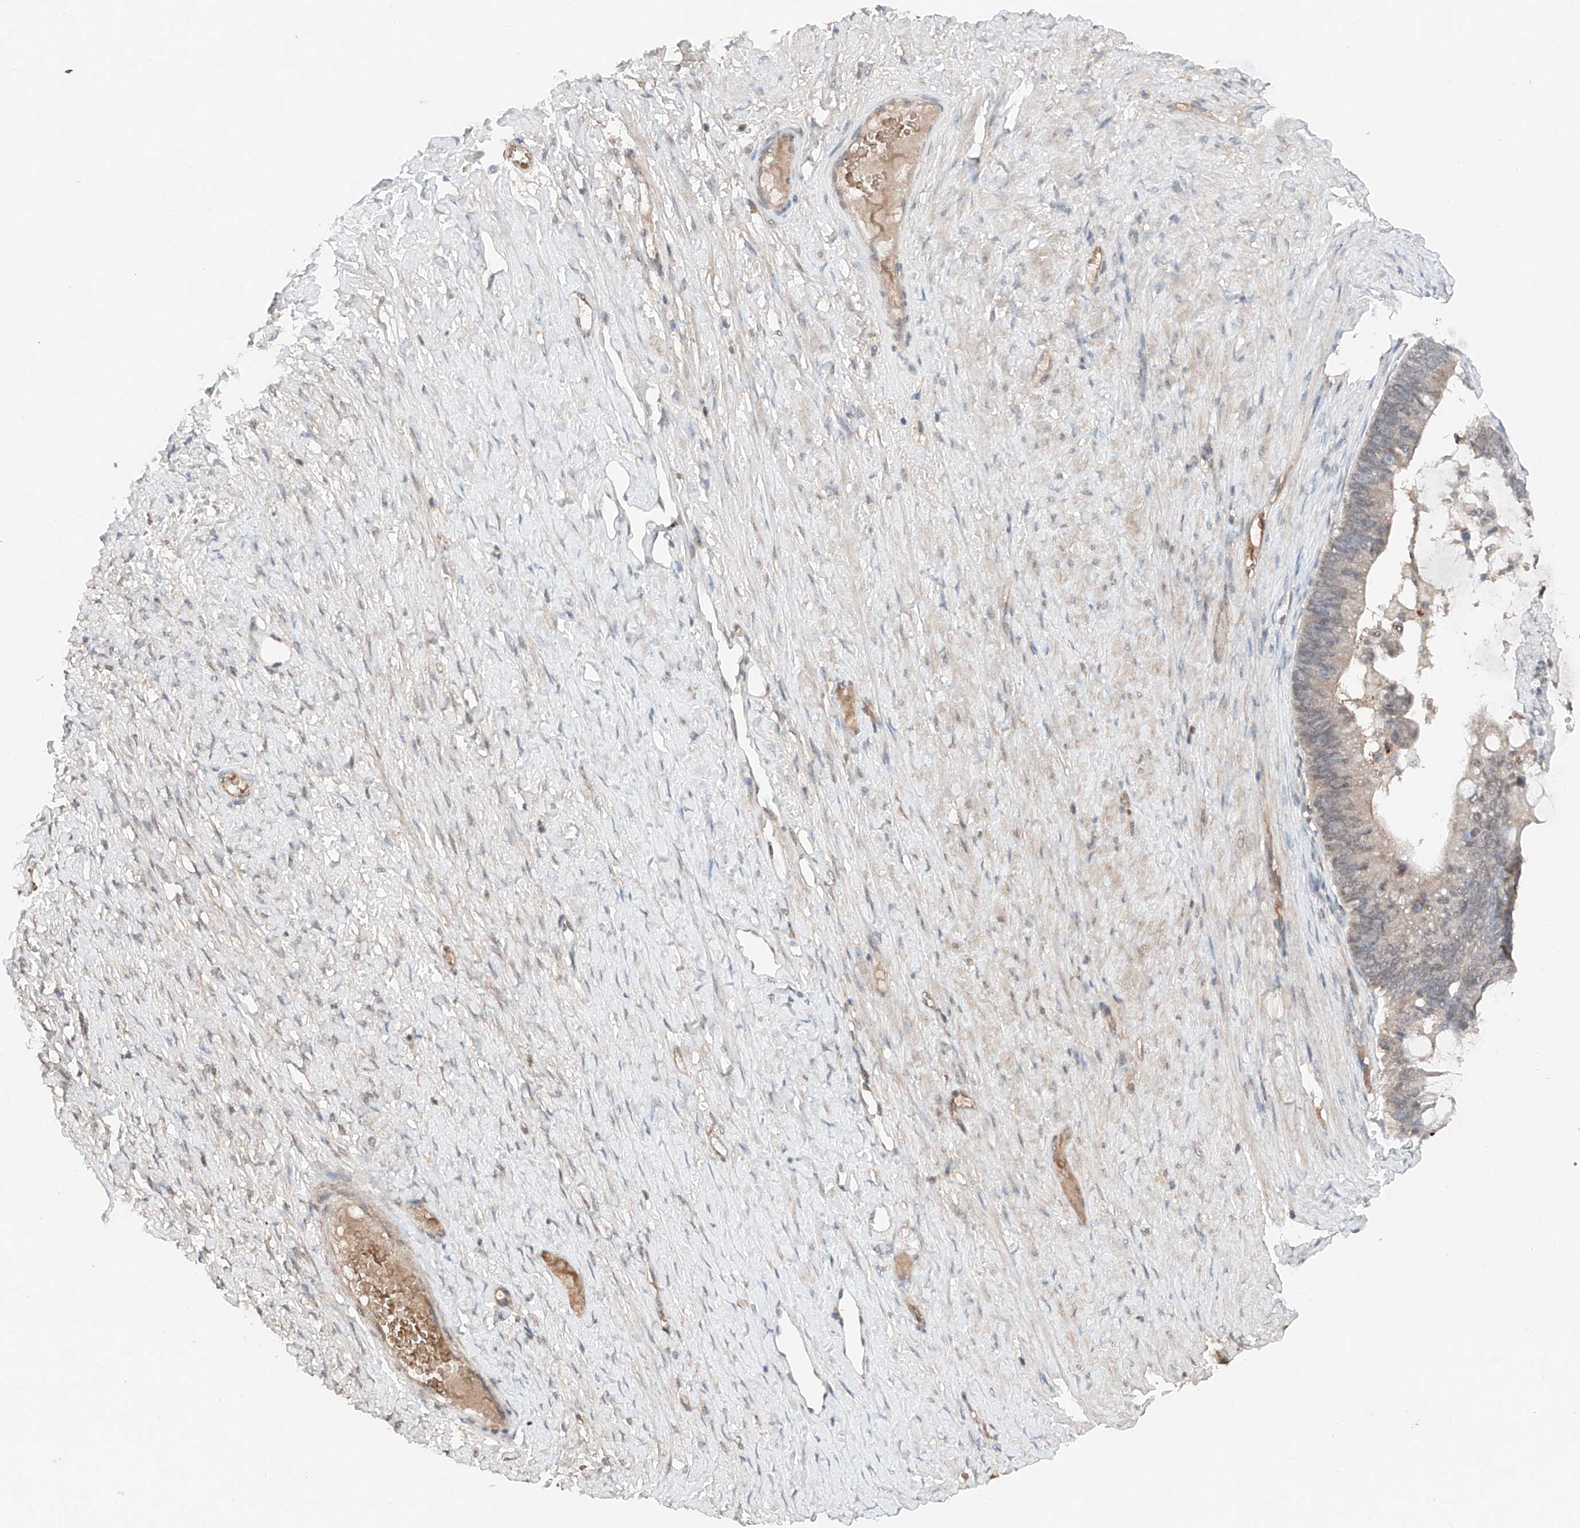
{"staining": {"intensity": "negative", "quantity": "none", "location": "none"}, "tissue": "ovarian cancer", "cell_type": "Tumor cells", "image_type": "cancer", "snomed": [{"axis": "morphology", "description": "Cystadenocarcinoma, mucinous, NOS"}, {"axis": "topography", "description": "Ovary"}], "caption": "Human mucinous cystadenocarcinoma (ovarian) stained for a protein using IHC demonstrates no expression in tumor cells.", "gene": "TBX4", "patient": {"sex": "female", "age": 61}}